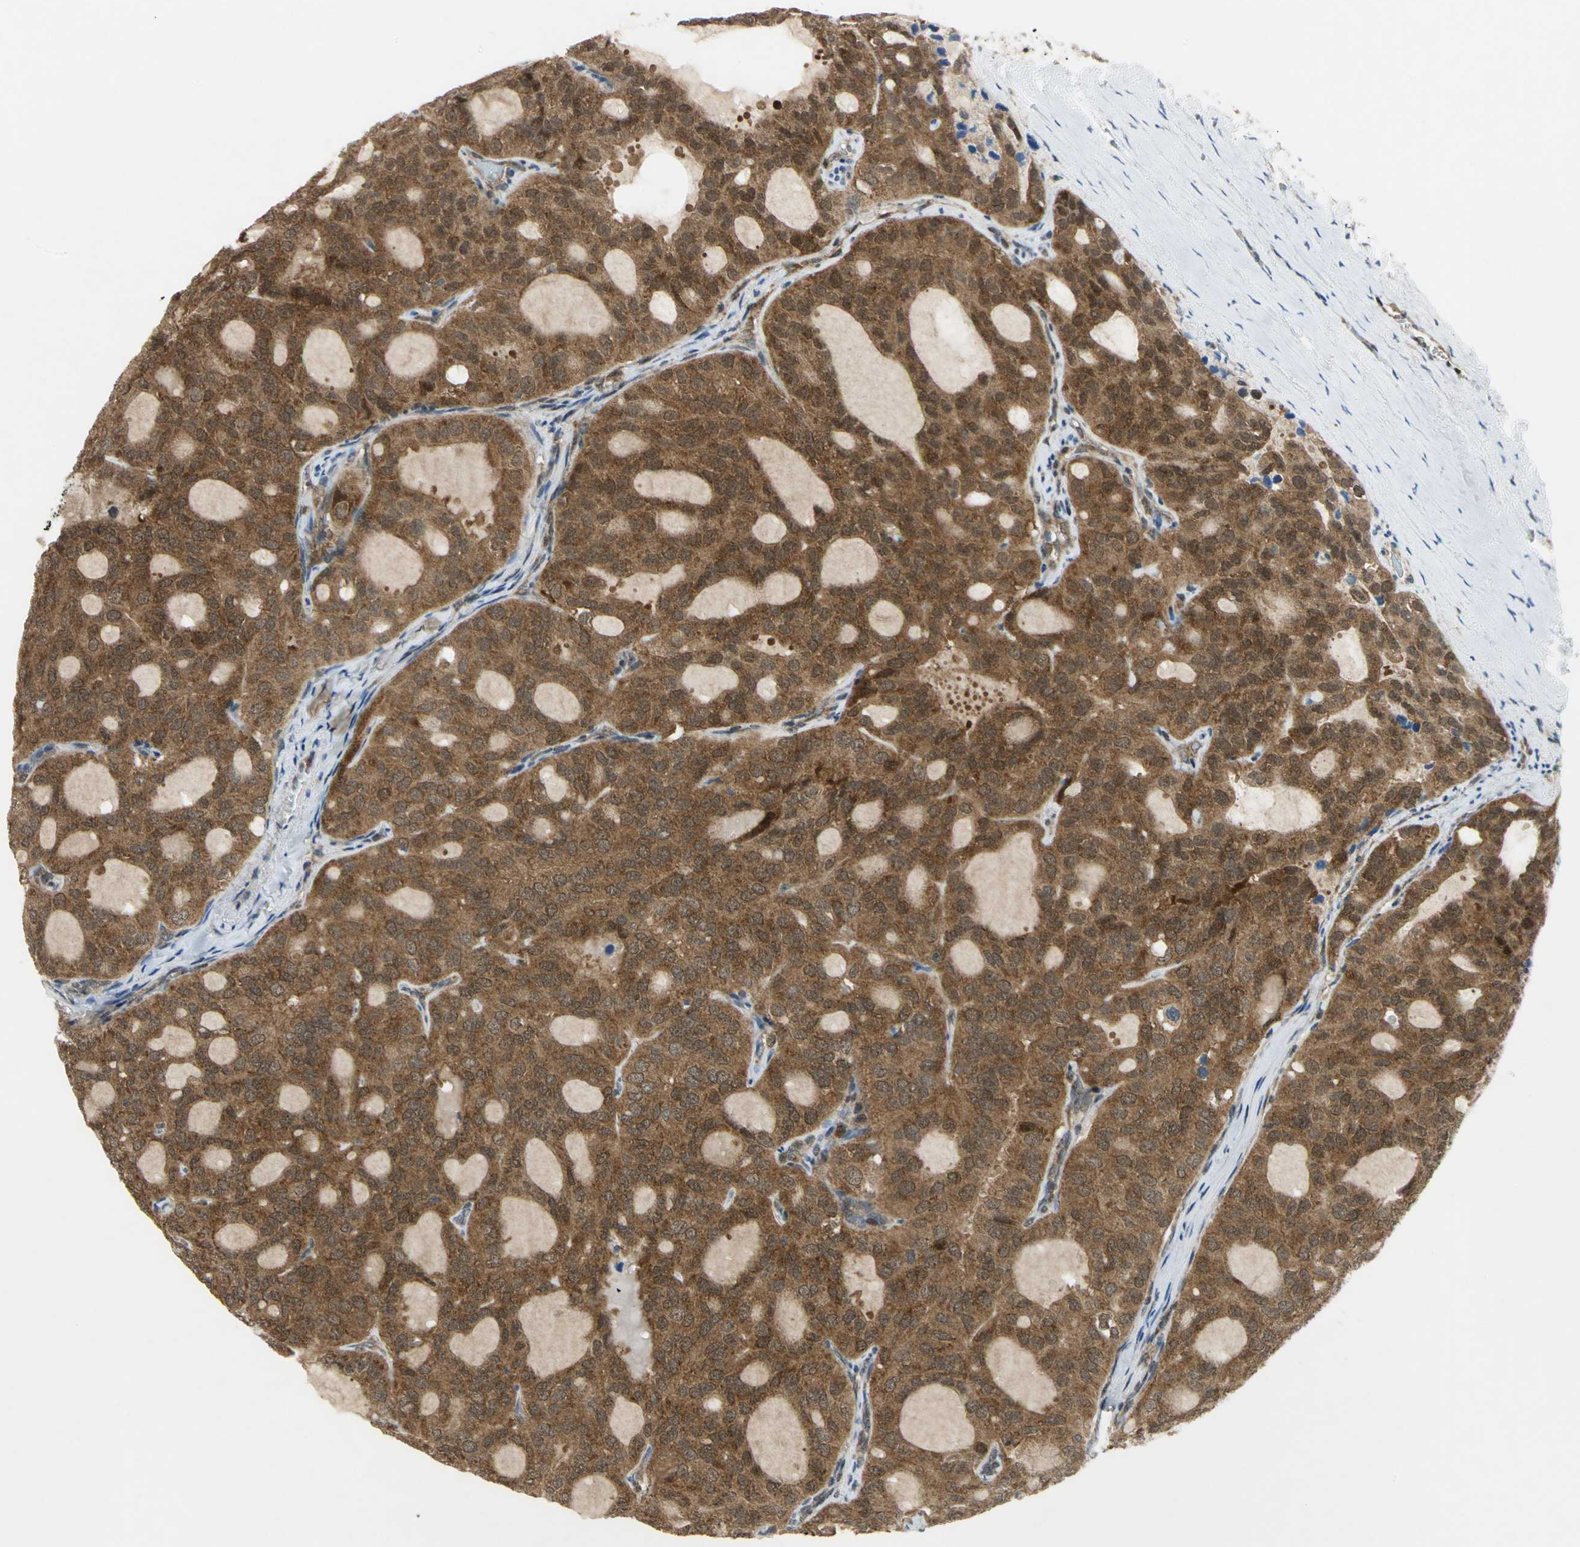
{"staining": {"intensity": "strong", "quantity": ">75%", "location": "cytoplasmic/membranous"}, "tissue": "thyroid cancer", "cell_type": "Tumor cells", "image_type": "cancer", "snomed": [{"axis": "morphology", "description": "Follicular adenoma carcinoma, NOS"}, {"axis": "topography", "description": "Thyroid gland"}], "caption": "IHC histopathology image of neoplastic tissue: thyroid cancer (follicular adenoma carcinoma) stained using IHC exhibits high levels of strong protein expression localized specifically in the cytoplasmic/membranous of tumor cells, appearing as a cytoplasmic/membranous brown color.", "gene": "PPIA", "patient": {"sex": "male", "age": 75}}